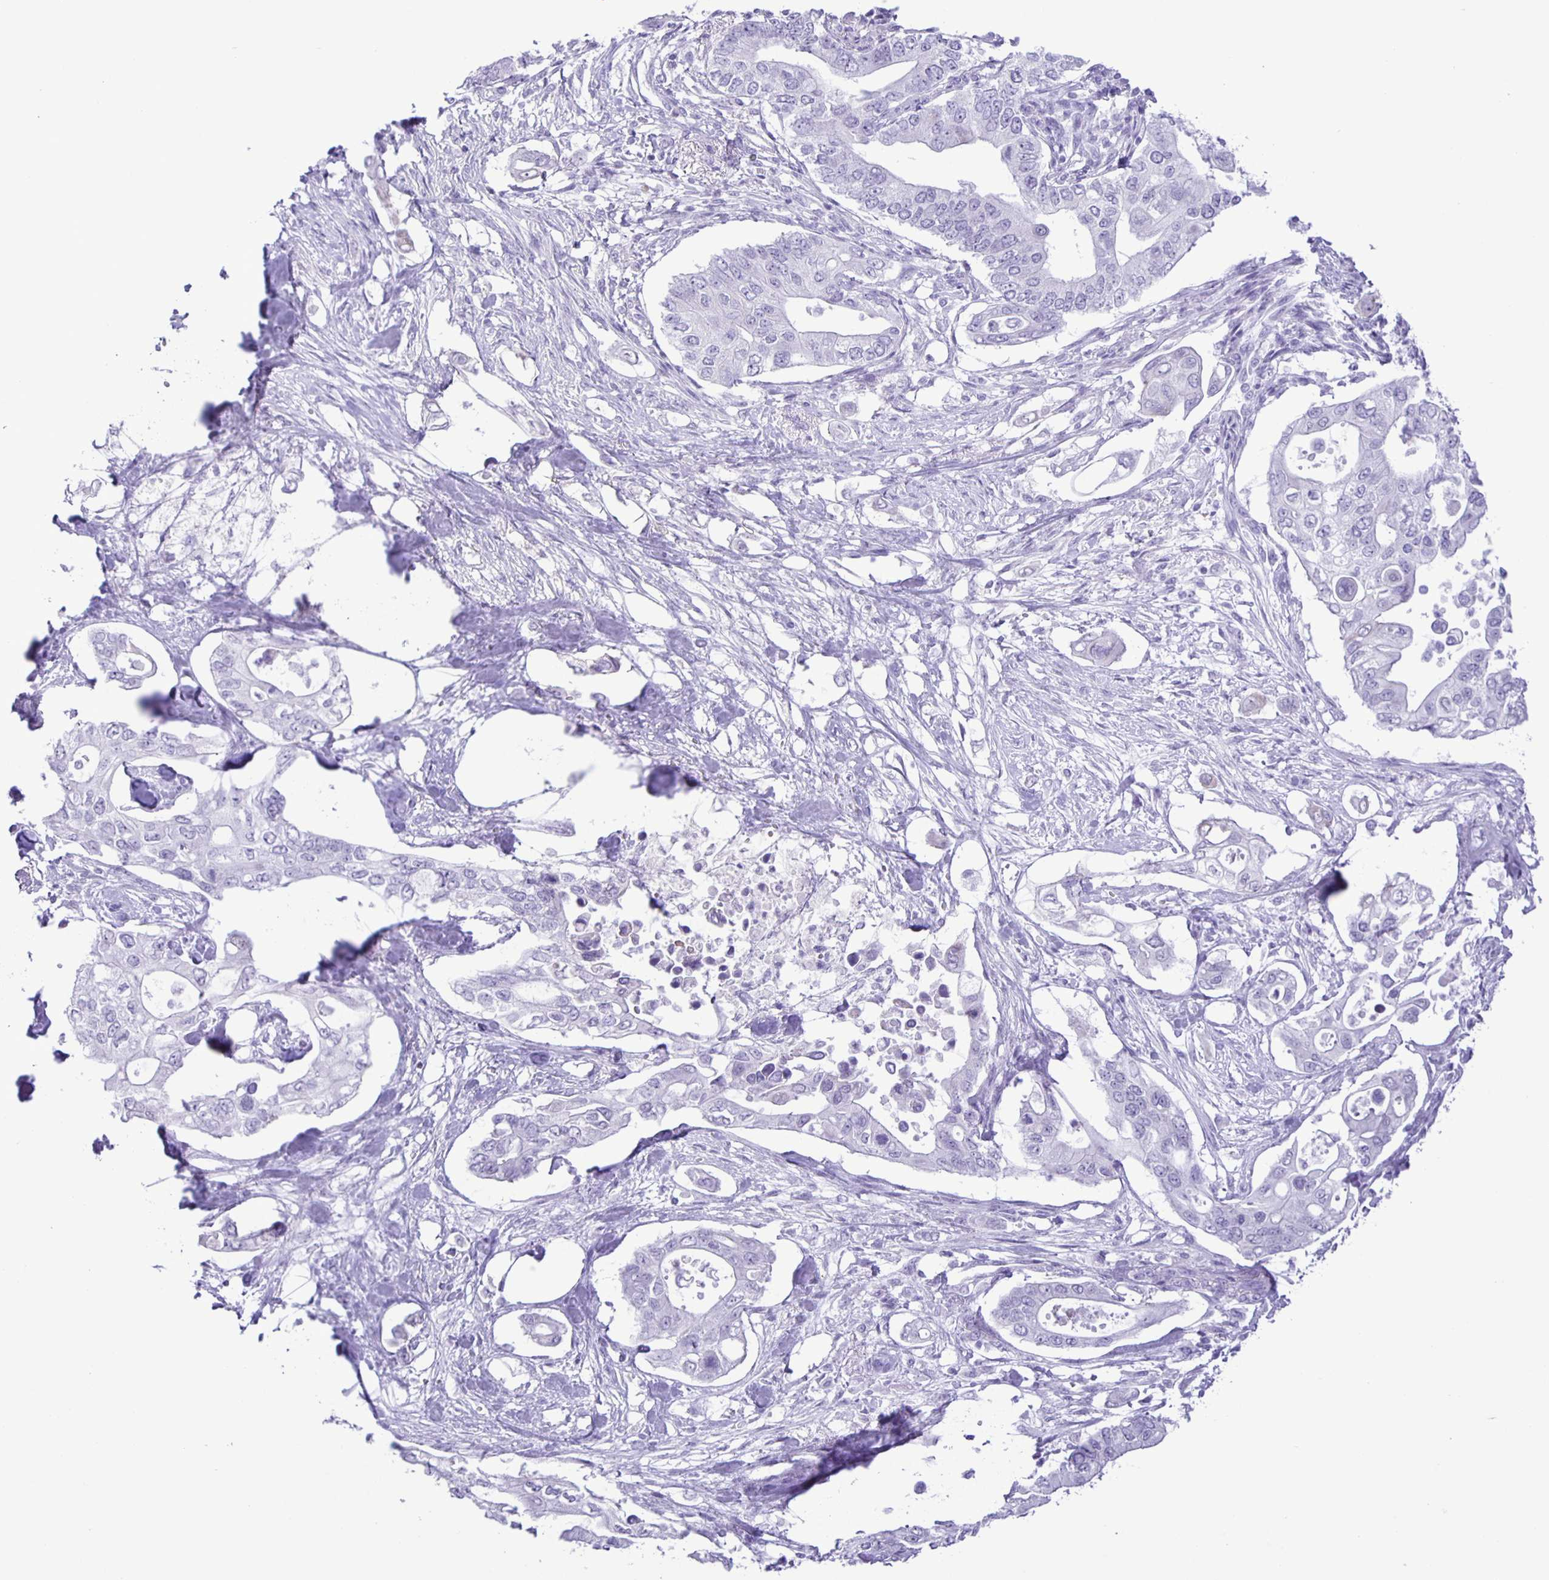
{"staining": {"intensity": "negative", "quantity": "none", "location": "none"}, "tissue": "pancreatic cancer", "cell_type": "Tumor cells", "image_type": "cancer", "snomed": [{"axis": "morphology", "description": "Adenocarcinoma, NOS"}, {"axis": "topography", "description": "Pancreas"}], "caption": "Human pancreatic adenocarcinoma stained for a protein using IHC shows no staining in tumor cells.", "gene": "EZHIP", "patient": {"sex": "female", "age": 63}}